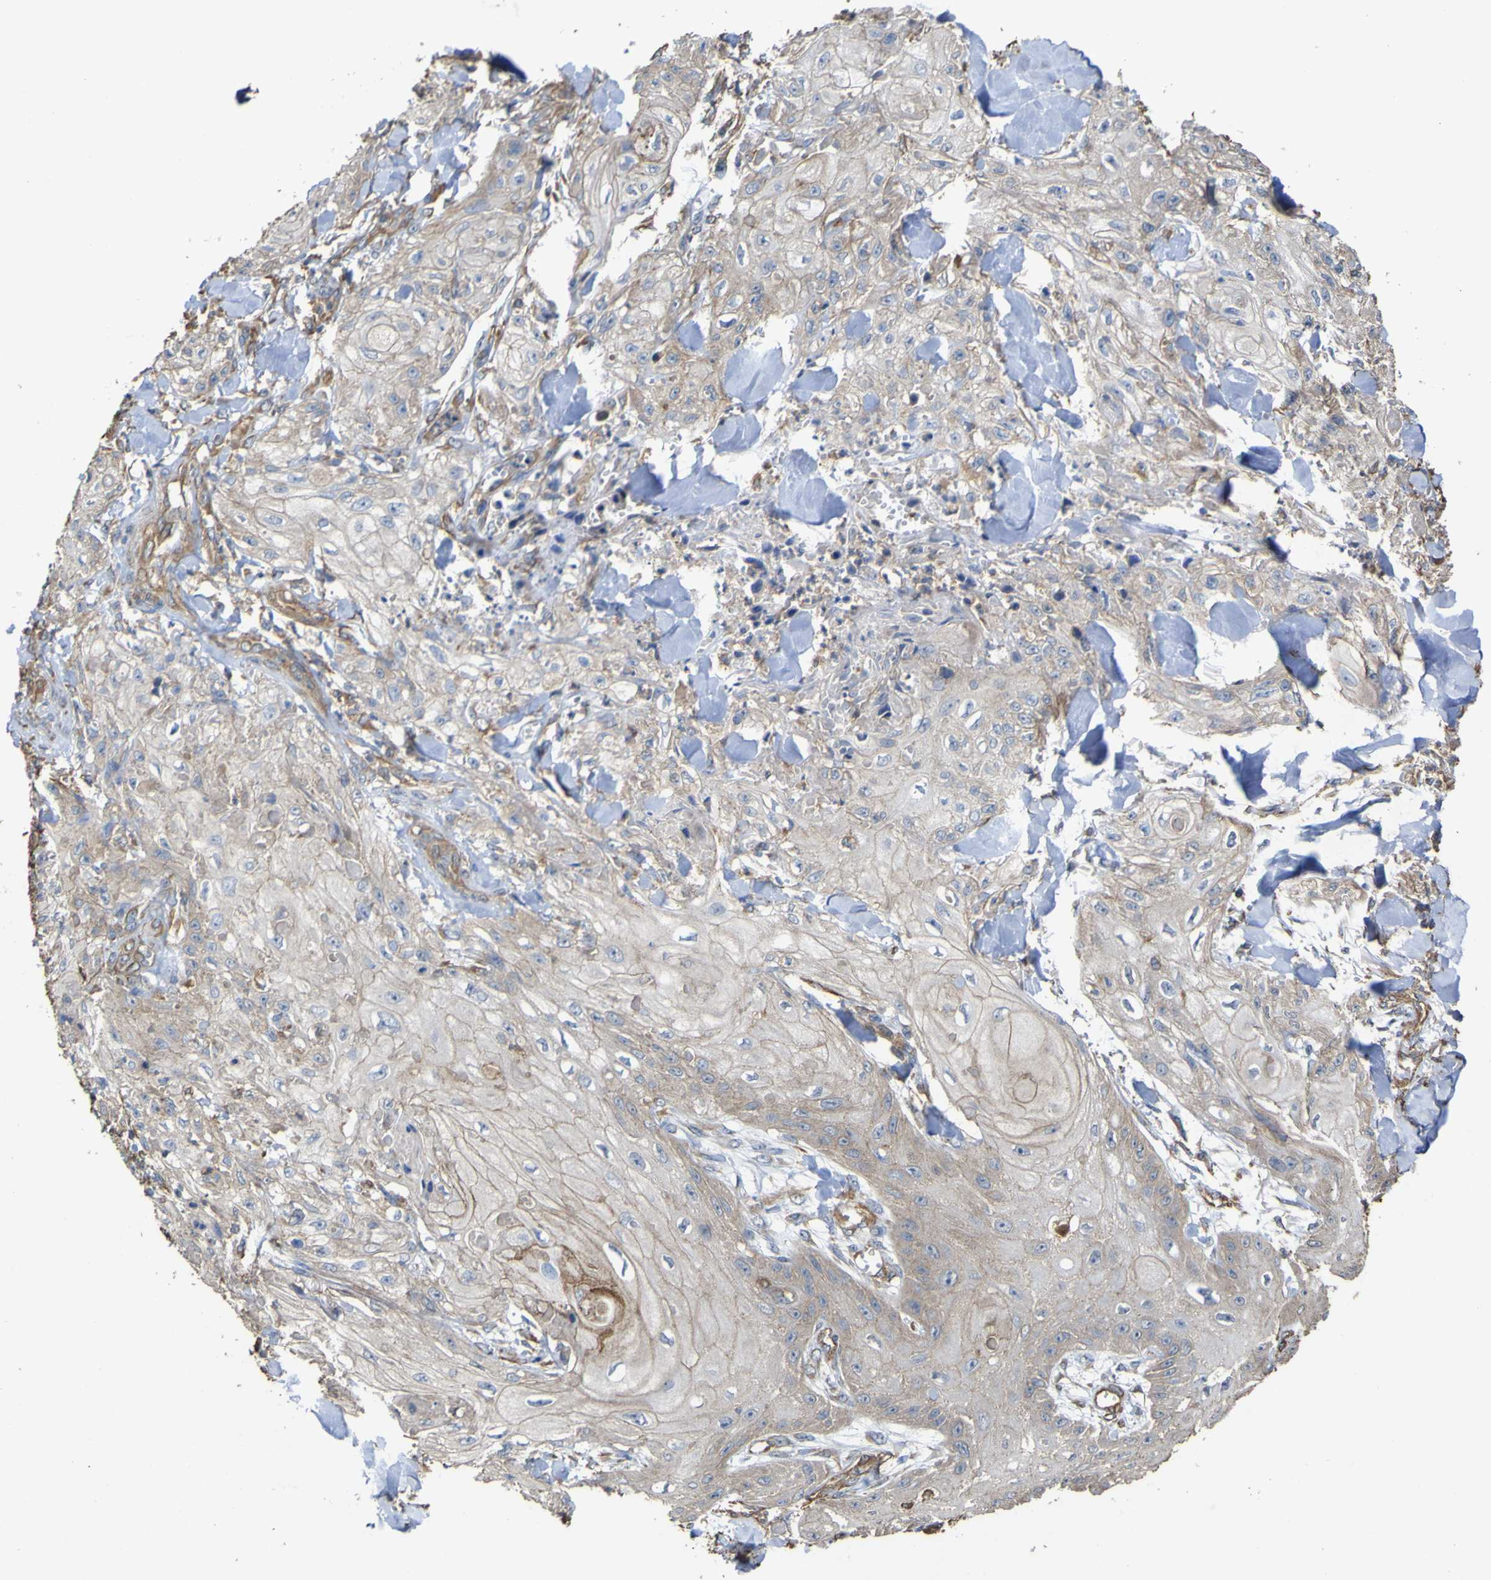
{"staining": {"intensity": "weak", "quantity": ">75%", "location": "cytoplasmic/membranous"}, "tissue": "skin cancer", "cell_type": "Tumor cells", "image_type": "cancer", "snomed": [{"axis": "morphology", "description": "Squamous cell carcinoma, NOS"}, {"axis": "topography", "description": "Skin"}], "caption": "About >75% of tumor cells in skin cancer show weak cytoplasmic/membranous protein expression as visualized by brown immunohistochemical staining.", "gene": "TNFSF15", "patient": {"sex": "male", "age": 74}}